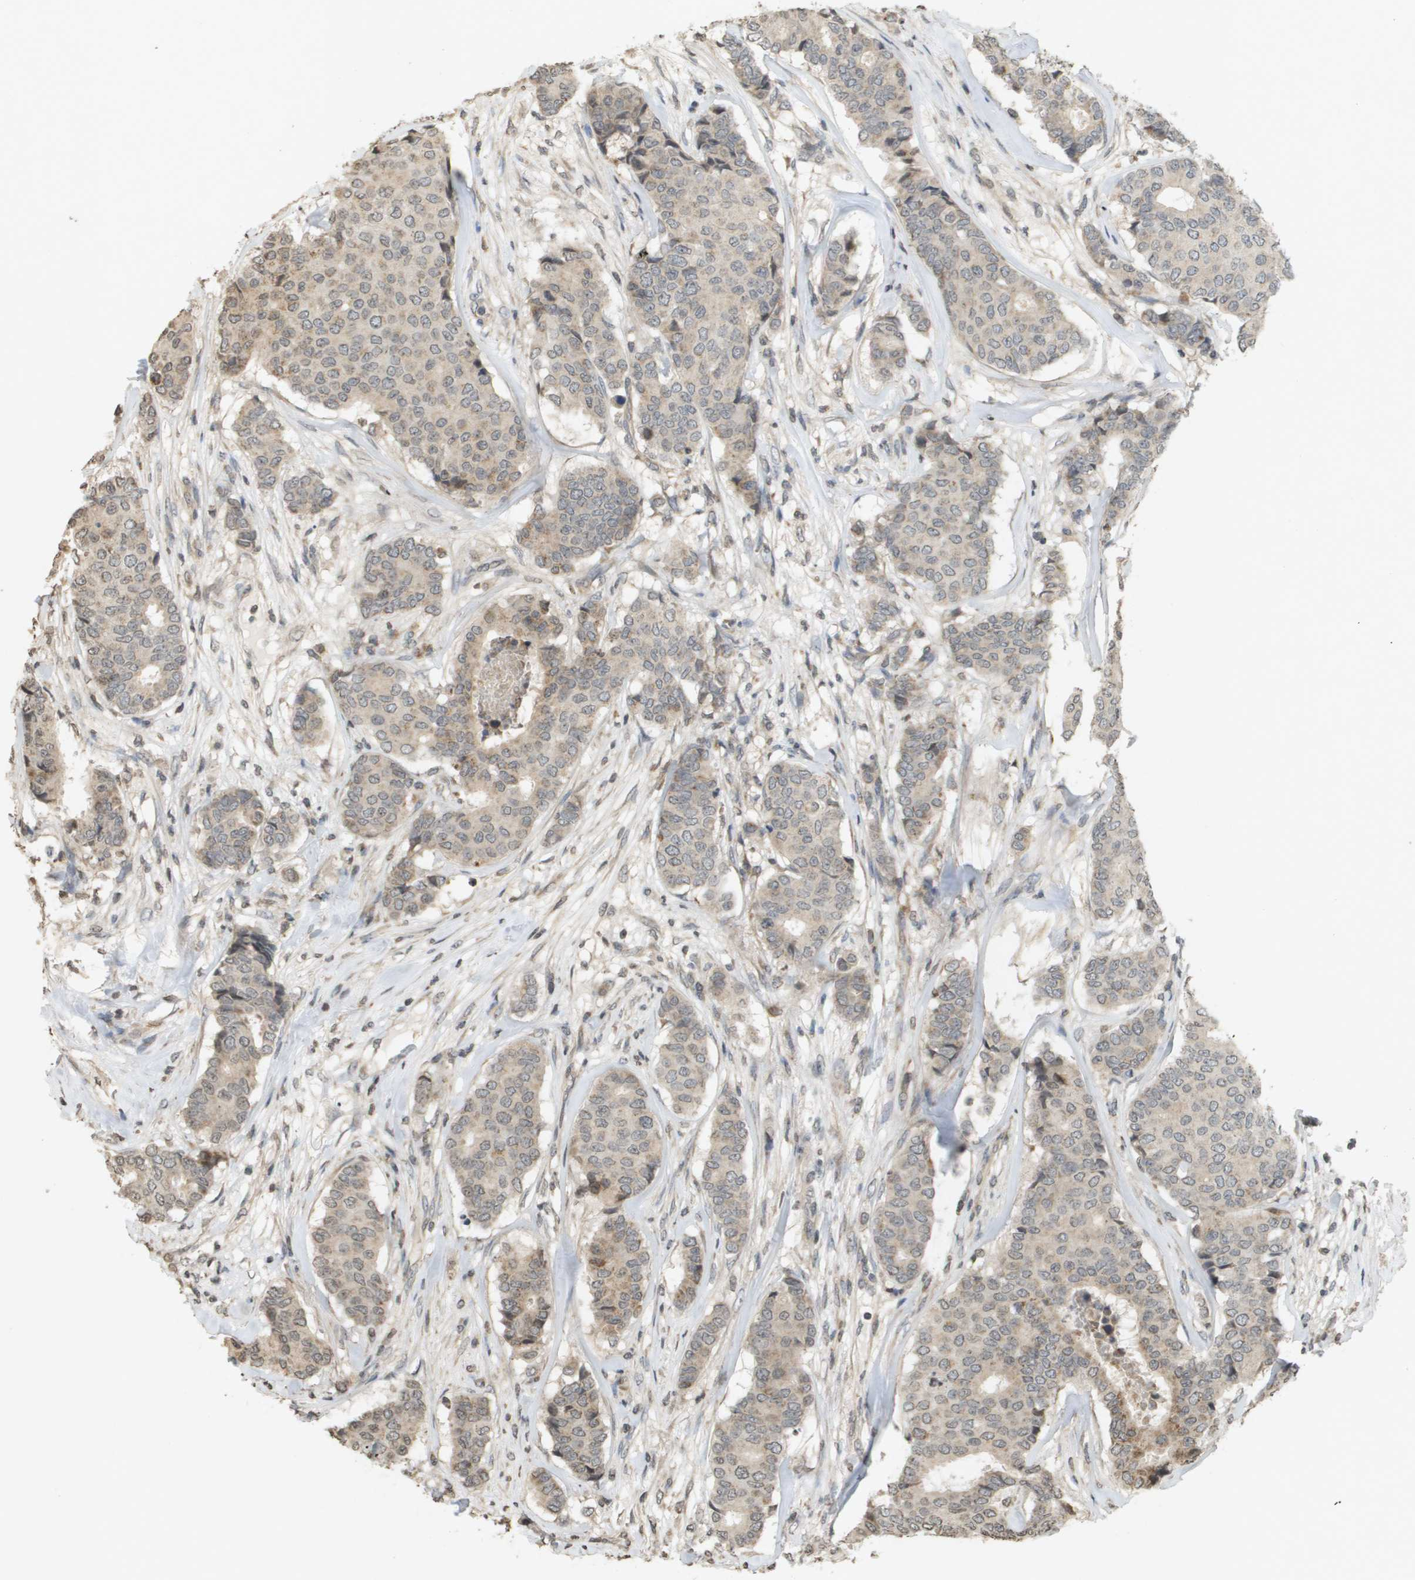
{"staining": {"intensity": "weak", "quantity": "25%-75%", "location": "cytoplasmic/membranous"}, "tissue": "breast cancer", "cell_type": "Tumor cells", "image_type": "cancer", "snomed": [{"axis": "morphology", "description": "Duct carcinoma"}, {"axis": "topography", "description": "Breast"}], "caption": "A low amount of weak cytoplasmic/membranous expression is identified in about 25%-75% of tumor cells in breast intraductal carcinoma tissue.", "gene": "RAB21", "patient": {"sex": "female", "age": 75}}